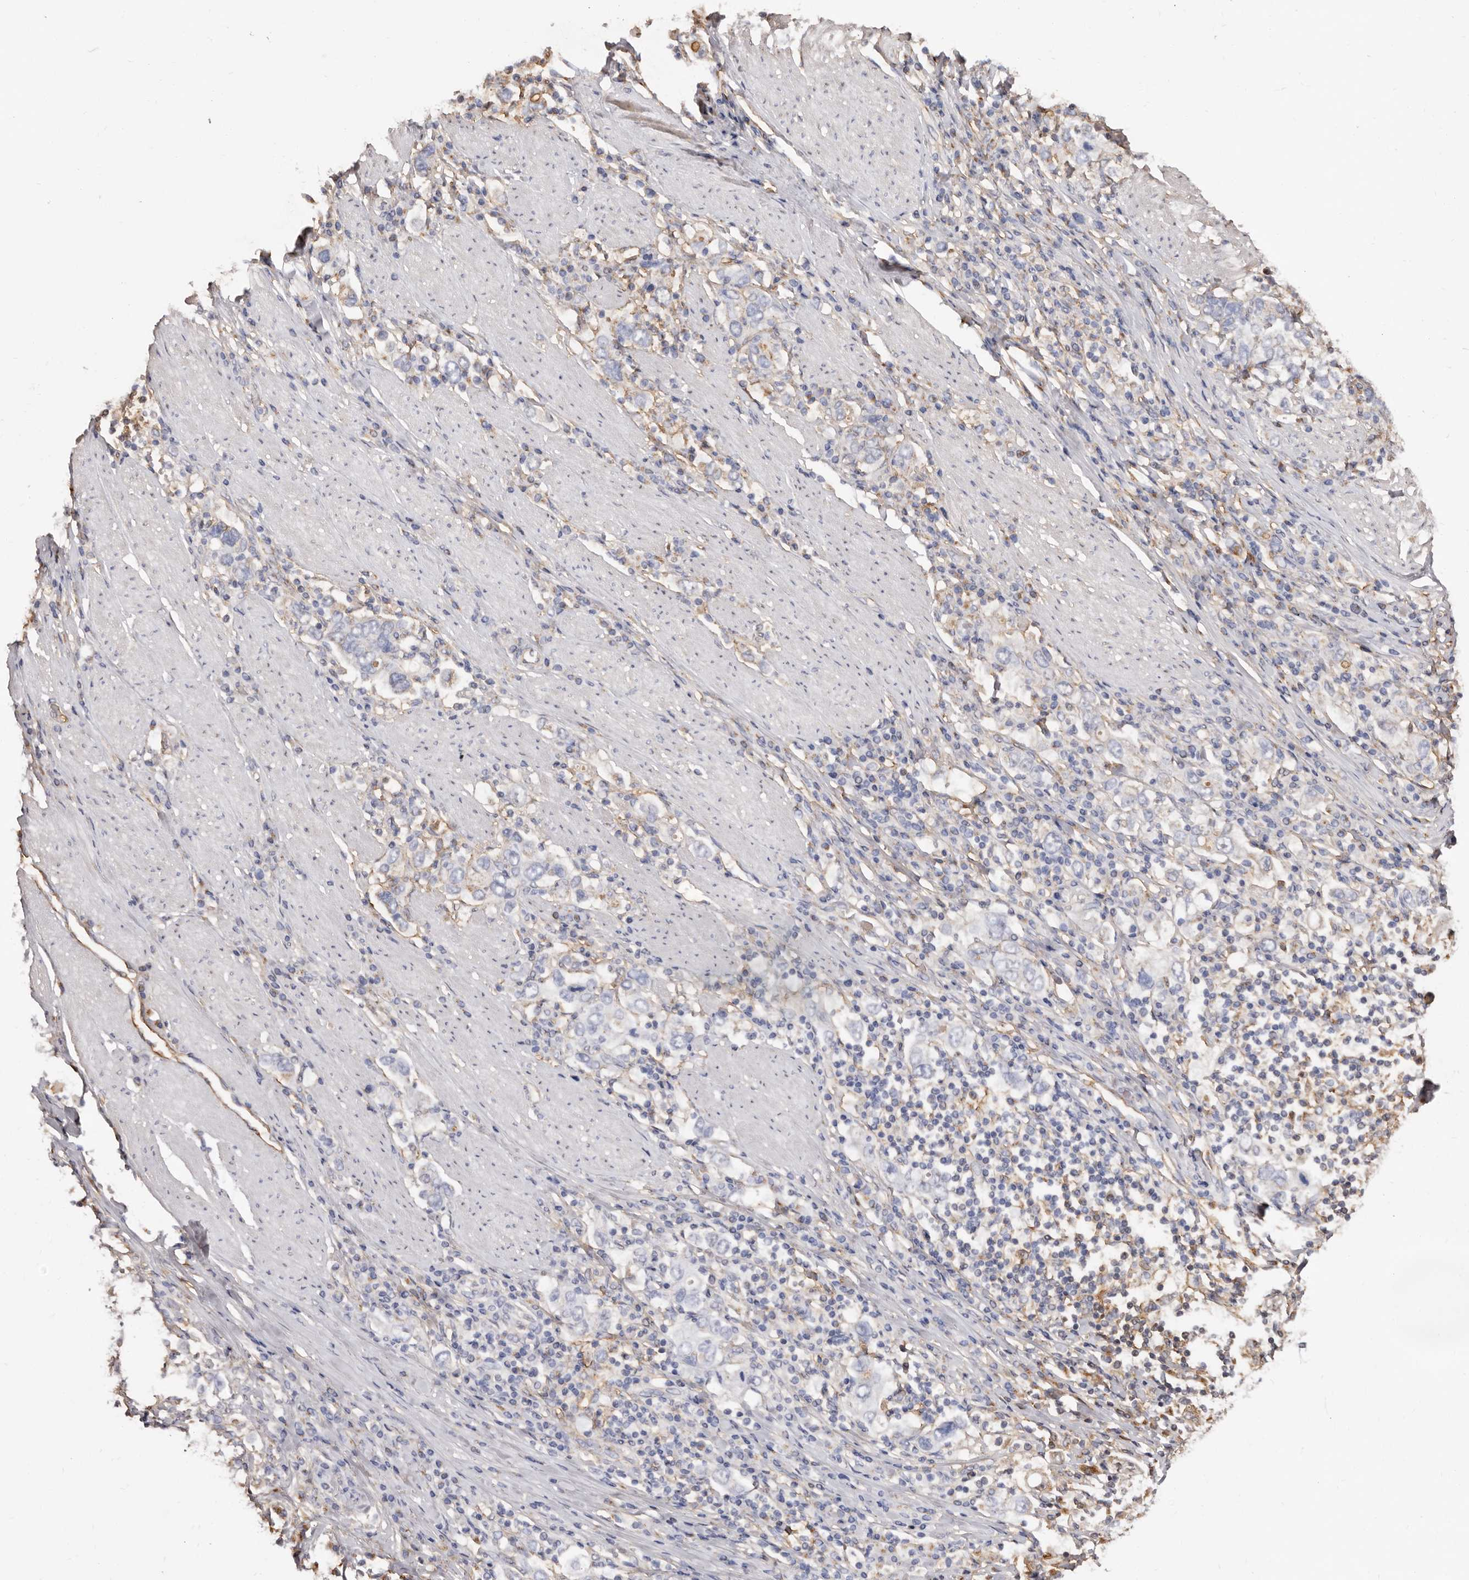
{"staining": {"intensity": "weak", "quantity": "<25%", "location": "cytoplasmic/membranous"}, "tissue": "stomach cancer", "cell_type": "Tumor cells", "image_type": "cancer", "snomed": [{"axis": "morphology", "description": "Adenocarcinoma, NOS"}, {"axis": "topography", "description": "Stomach, upper"}], "caption": "Immunohistochemical staining of stomach cancer reveals no significant staining in tumor cells.", "gene": "GPR27", "patient": {"sex": "male", "age": 62}}